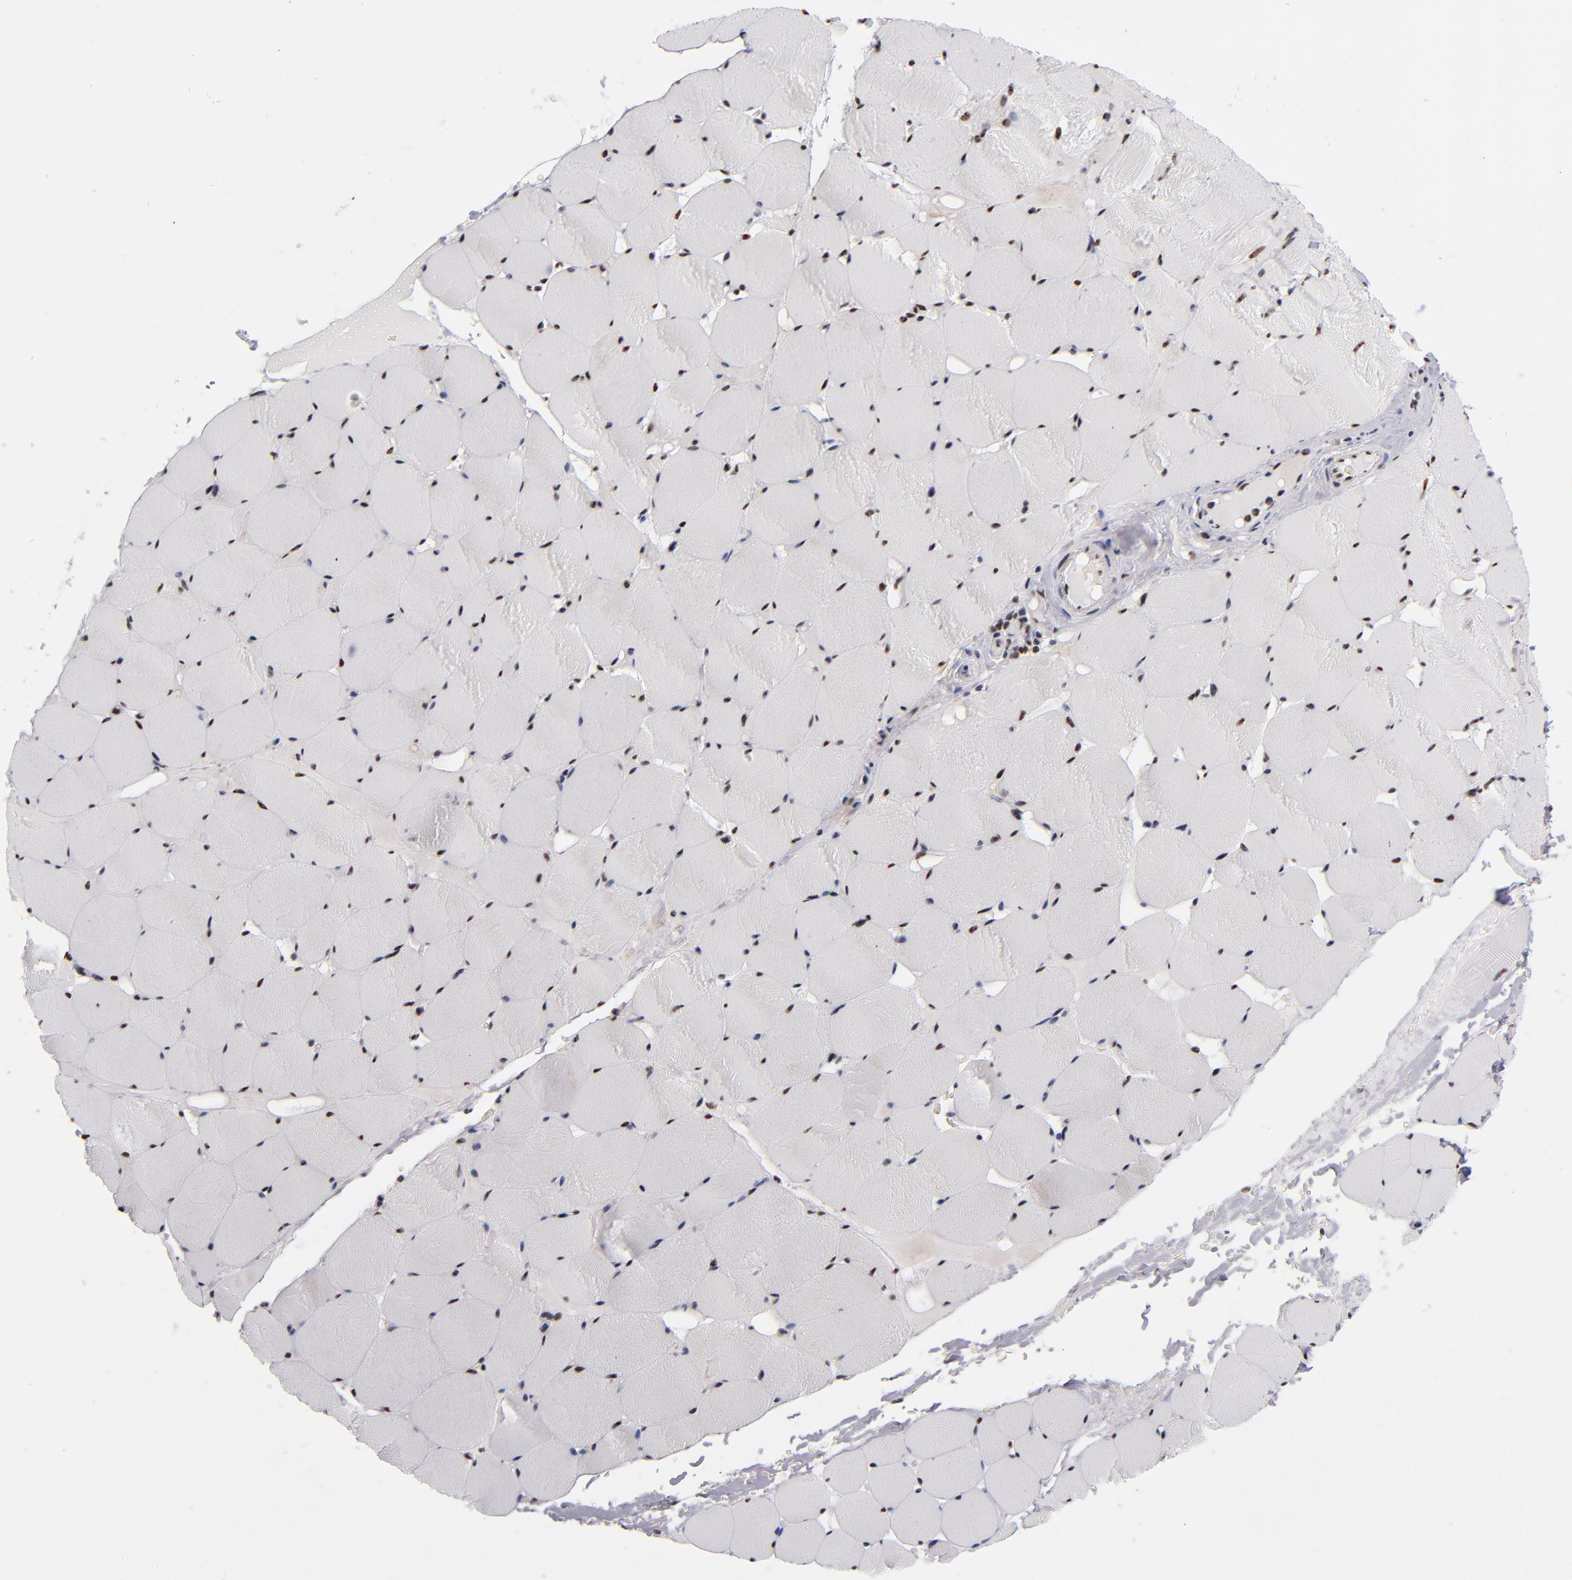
{"staining": {"intensity": "strong", "quantity": ">75%", "location": "nuclear"}, "tissue": "skeletal muscle", "cell_type": "Myocytes", "image_type": "normal", "snomed": [{"axis": "morphology", "description": "Normal tissue, NOS"}, {"axis": "topography", "description": "Skeletal muscle"}], "caption": "IHC (DAB) staining of unremarkable skeletal muscle demonstrates strong nuclear protein expression in about >75% of myocytes. The staining was performed using DAB to visualize the protein expression in brown, while the nuclei were stained in blue with hematoxylin (Magnification: 20x).", "gene": "MN1", "patient": {"sex": "male", "age": 62}}